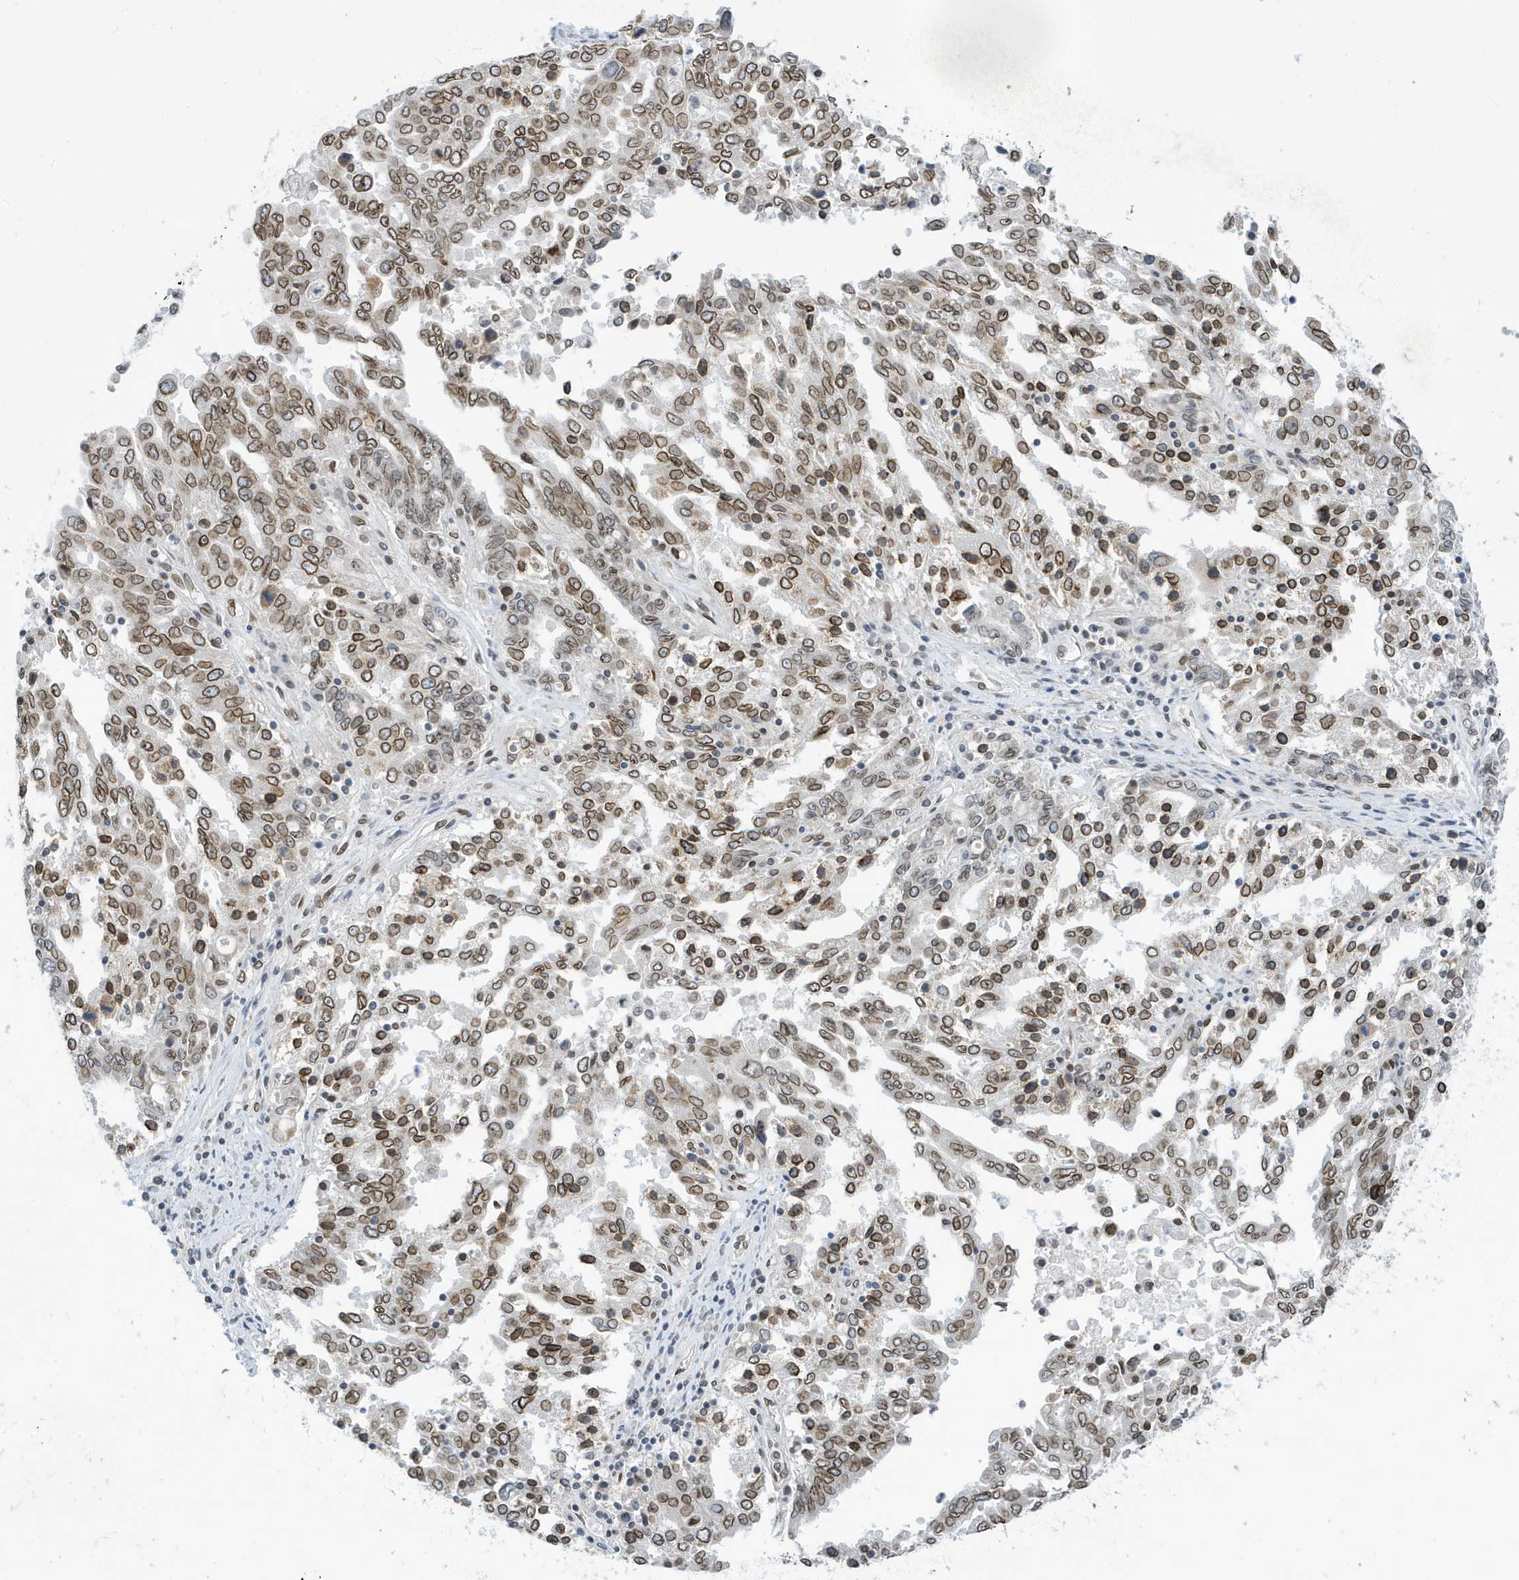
{"staining": {"intensity": "moderate", "quantity": ">75%", "location": "cytoplasmic/membranous,nuclear"}, "tissue": "ovarian cancer", "cell_type": "Tumor cells", "image_type": "cancer", "snomed": [{"axis": "morphology", "description": "Carcinoma, endometroid"}, {"axis": "topography", "description": "Ovary"}], "caption": "This image demonstrates immunohistochemistry (IHC) staining of ovarian cancer (endometroid carcinoma), with medium moderate cytoplasmic/membranous and nuclear staining in about >75% of tumor cells.", "gene": "PCYT1A", "patient": {"sex": "female", "age": 62}}